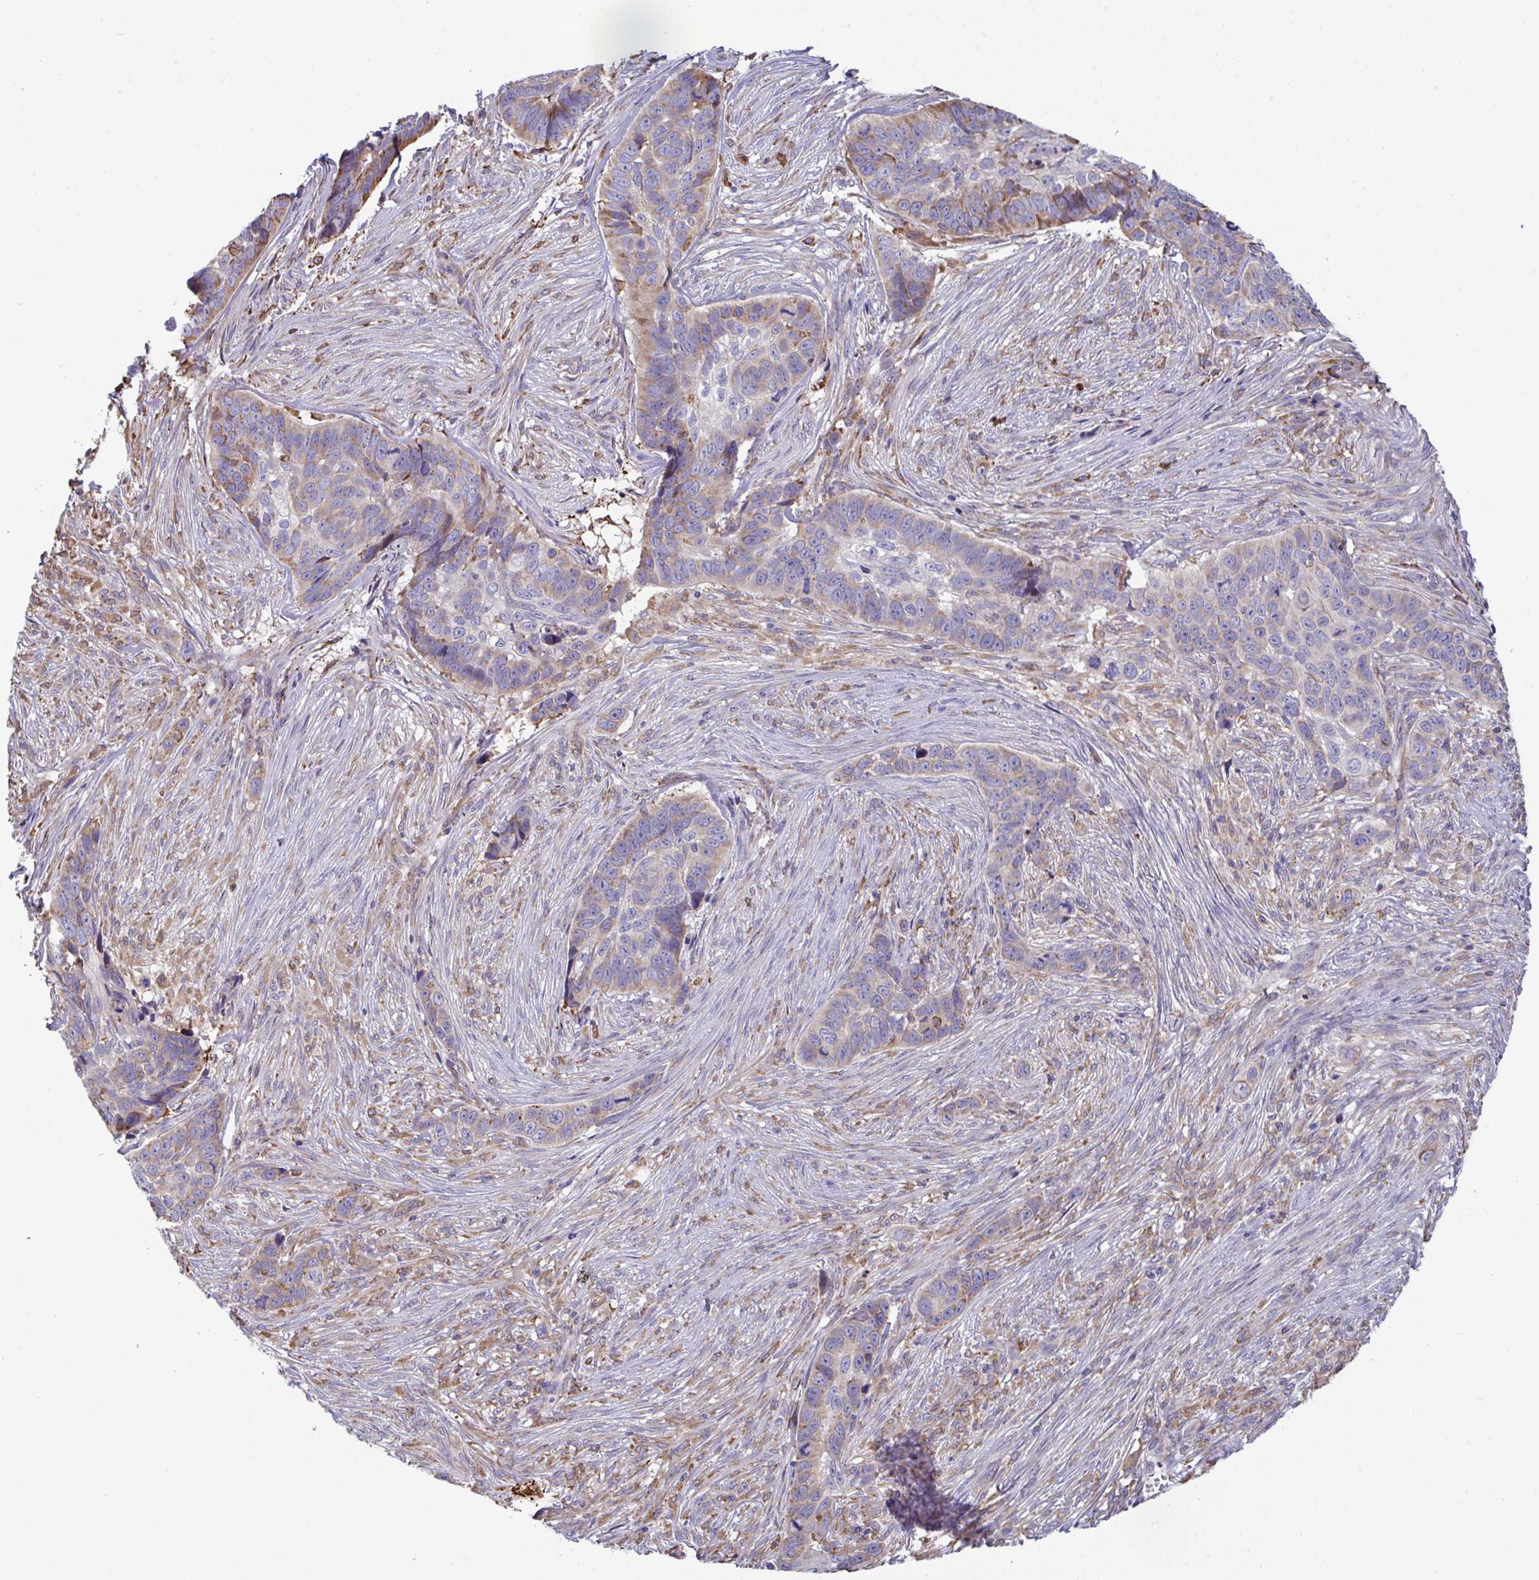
{"staining": {"intensity": "weak", "quantity": "<25%", "location": "cytoplasmic/membranous"}, "tissue": "skin cancer", "cell_type": "Tumor cells", "image_type": "cancer", "snomed": [{"axis": "morphology", "description": "Basal cell carcinoma"}, {"axis": "topography", "description": "Skin"}], "caption": "This is a photomicrograph of immunohistochemistry (IHC) staining of basal cell carcinoma (skin), which shows no staining in tumor cells.", "gene": "MYMK", "patient": {"sex": "female", "age": 82}}